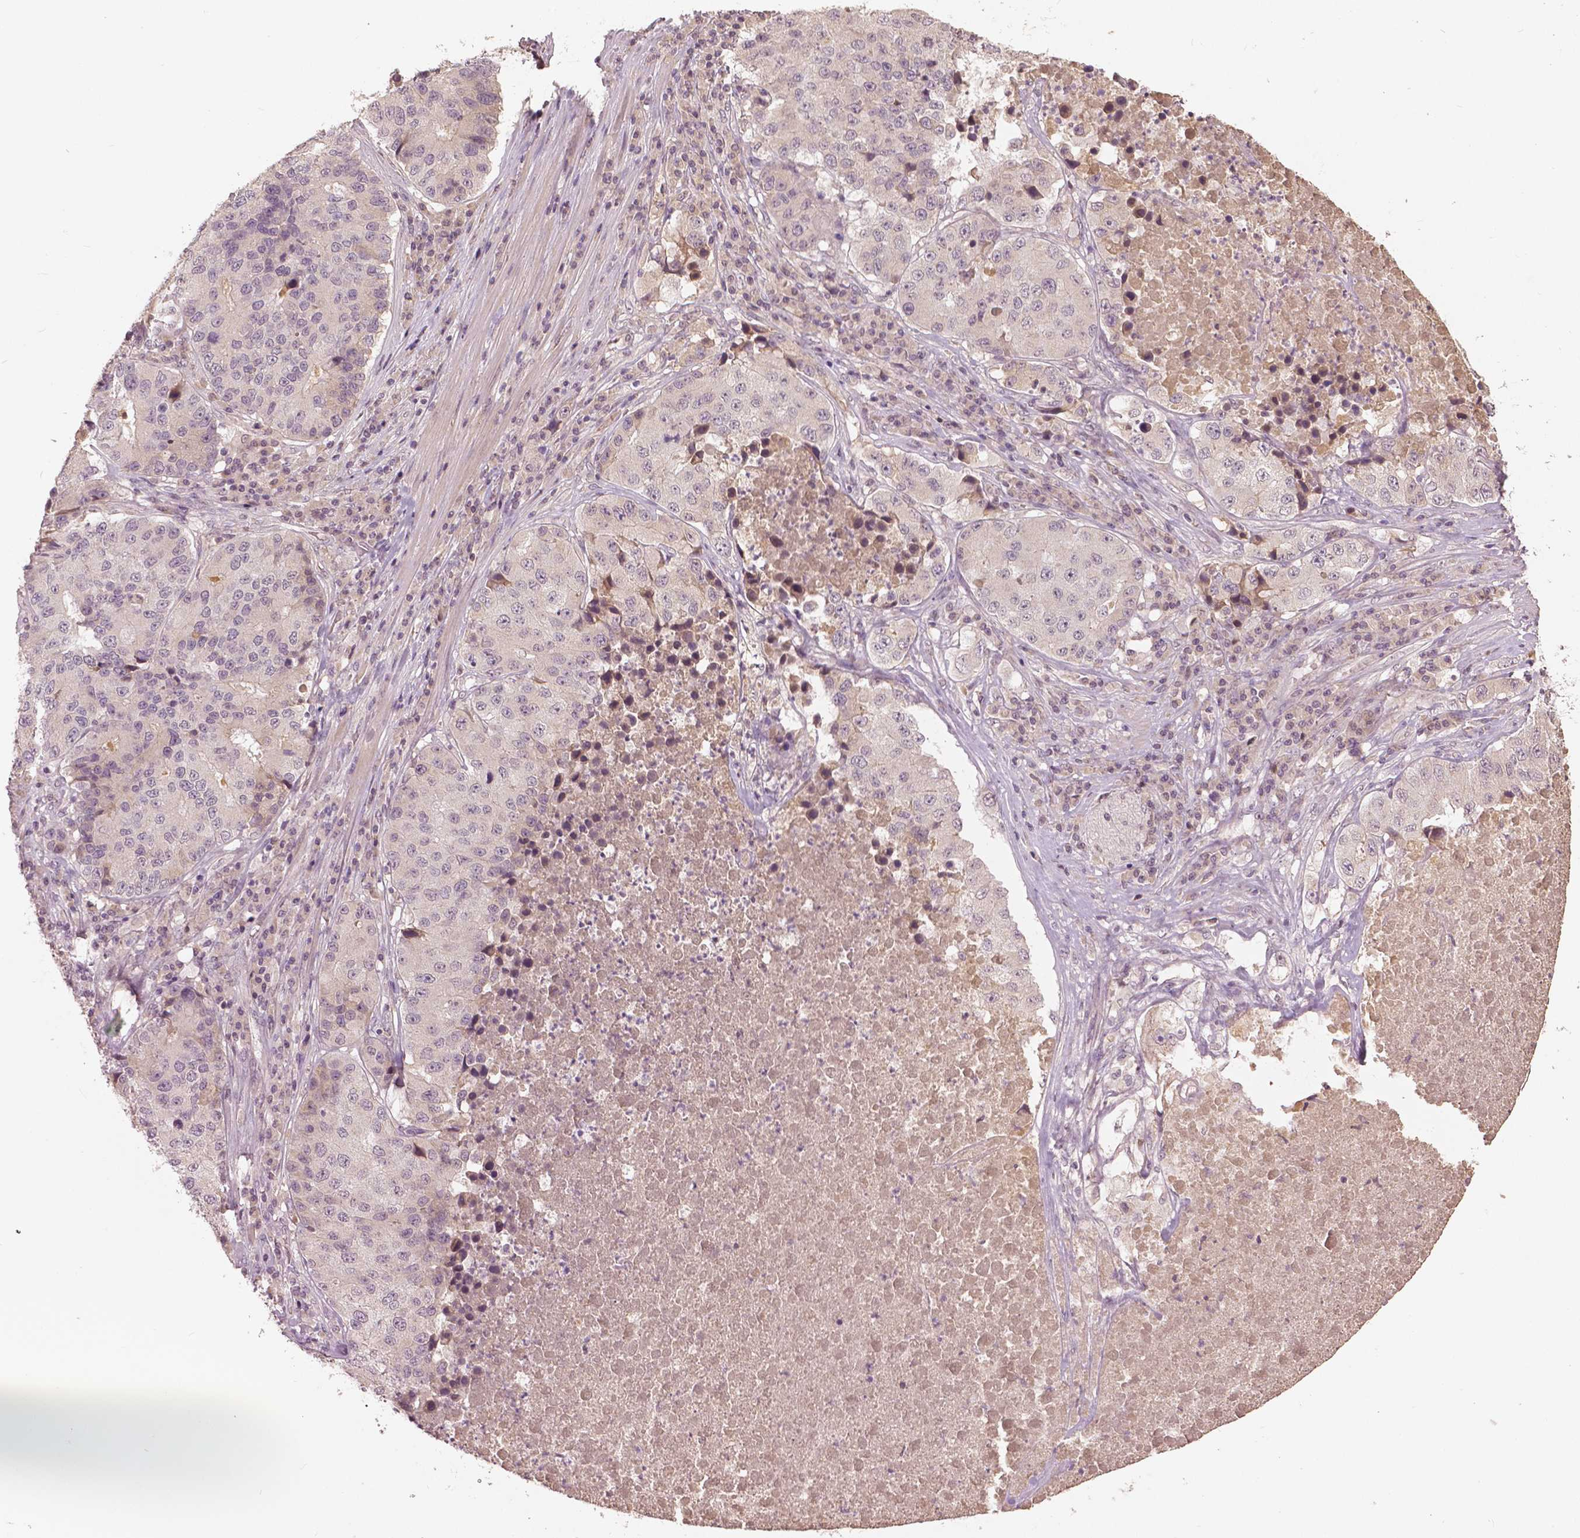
{"staining": {"intensity": "negative", "quantity": "none", "location": "none"}, "tissue": "stomach cancer", "cell_type": "Tumor cells", "image_type": "cancer", "snomed": [{"axis": "morphology", "description": "Adenocarcinoma, NOS"}, {"axis": "topography", "description": "Stomach"}], "caption": "This is an IHC micrograph of adenocarcinoma (stomach). There is no expression in tumor cells.", "gene": "ANGPTL4", "patient": {"sex": "male", "age": 71}}